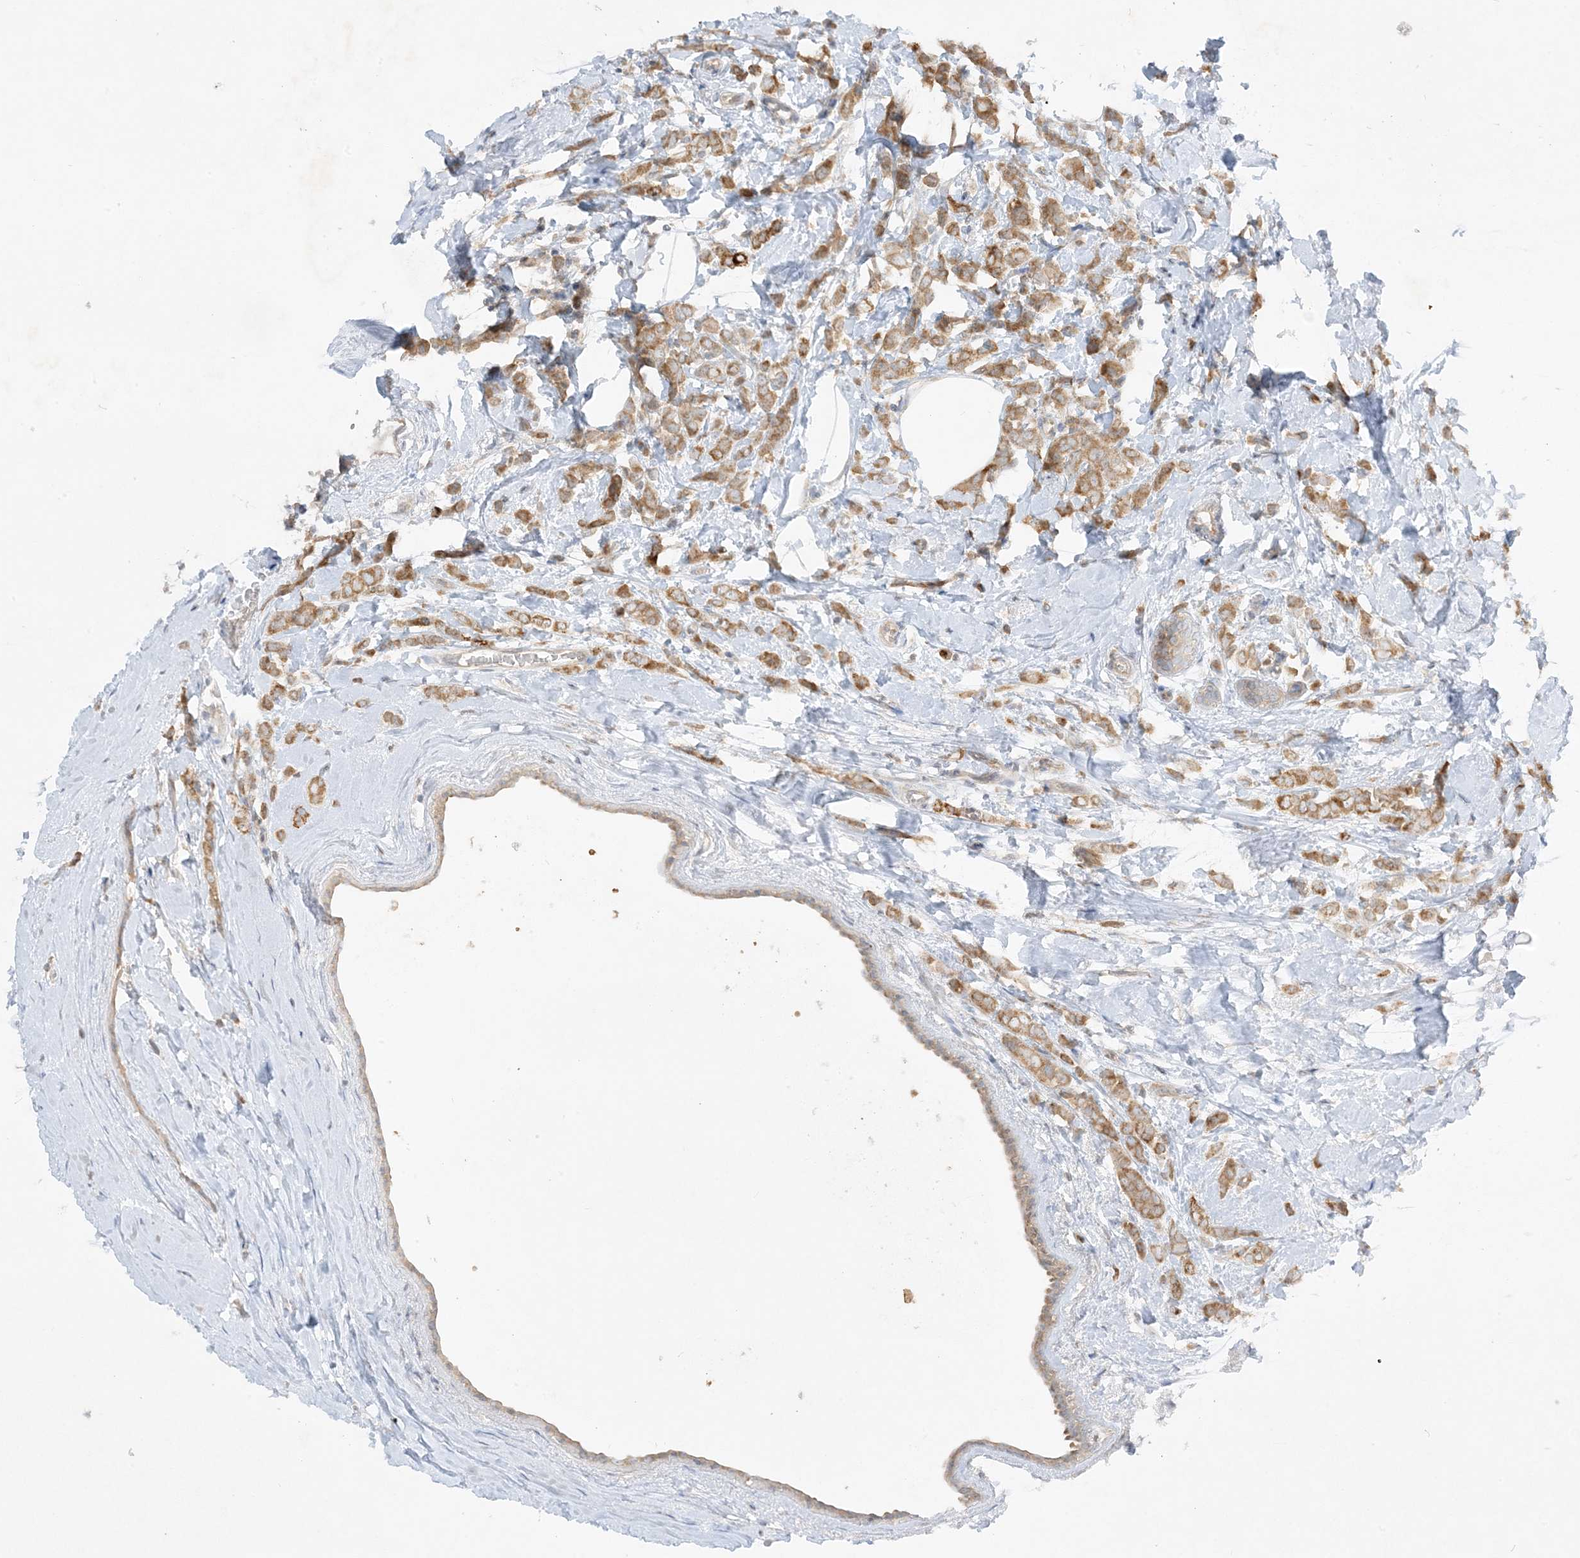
{"staining": {"intensity": "moderate", "quantity": ">75%", "location": "cytoplasmic/membranous"}, "tissue": "breast cancer", "cell_type": "Tumor cells", "image_type": "cancer", "snomed": [{"axis": "morphology", "description": "Lobular carcinoma"}, {"axis": "topography", "description": "Breast"}], "caption": "An image of human breast cancer stained for a protein shows moderate cytoplasmic/membranous brown staining in tumor cells. Immunohistochemistry stains the protein of interest in brown and the nuclei are stained blue.", "gene": "RPP40", "patient": {"sex": "female", "age": 47}}